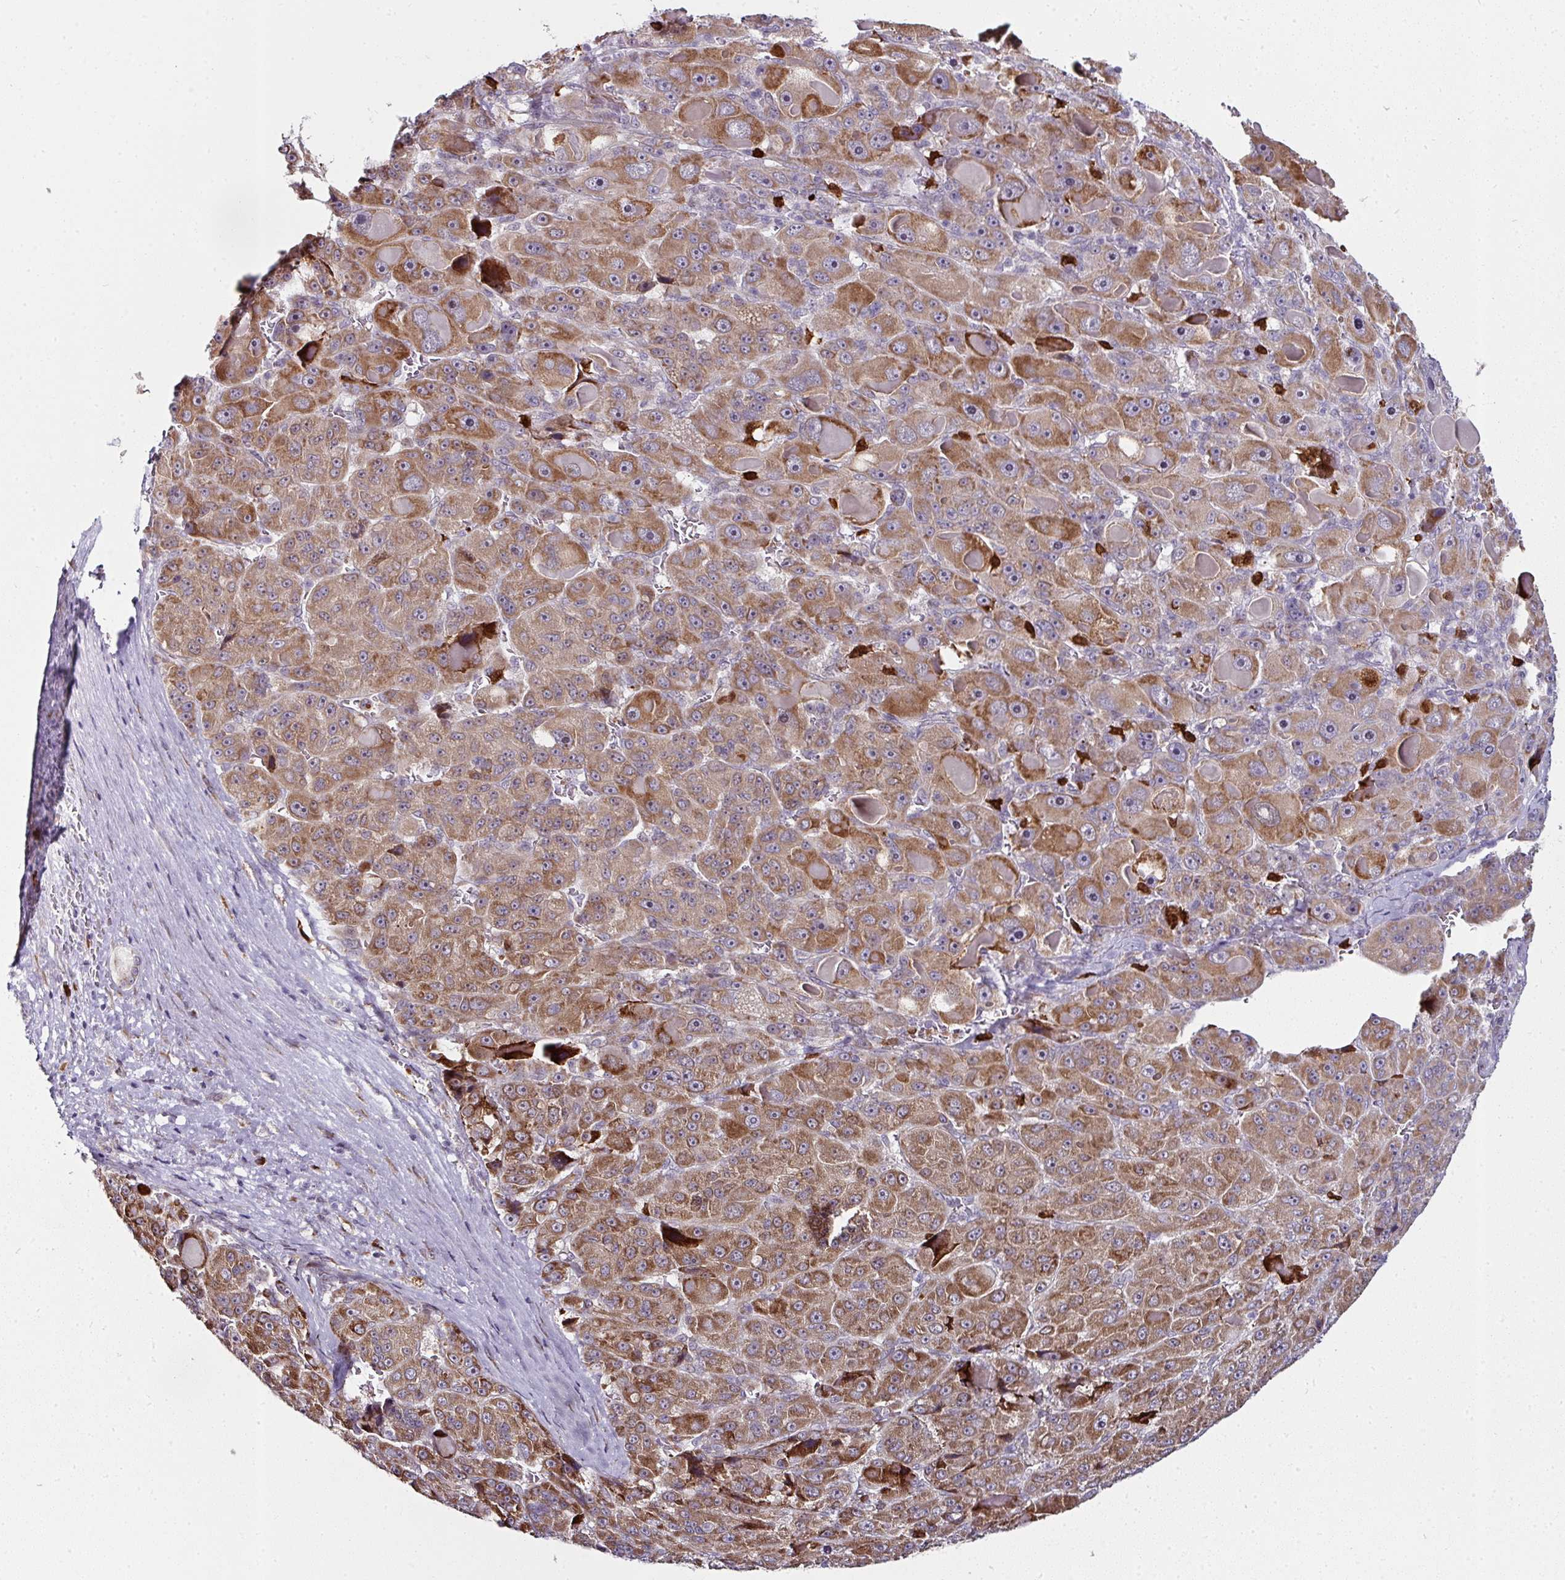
{"staining": {"intensity": "moderate", "quantity": ">75%", "location": "cytoplasmic/membranous"}, "tissue": "liver cancer", "cell_type": "Tumor cells", "image_type": "cancer", "snomed": [{"axis": "morphology", "description": "Carcinoma, Hepatocellular, NOS"}, {"axis": "topography", "description": "Liver"}], "caption": "Approximately >75% of tumor cells in liver cancer (hepatocellular carcinoma) reveal moderate cytoplasmic/membranous protein positivity as visualized by brown immunohistochemical staining.", "gene": "APOLD1", "patient": {"sex": "male", "age": 76}}